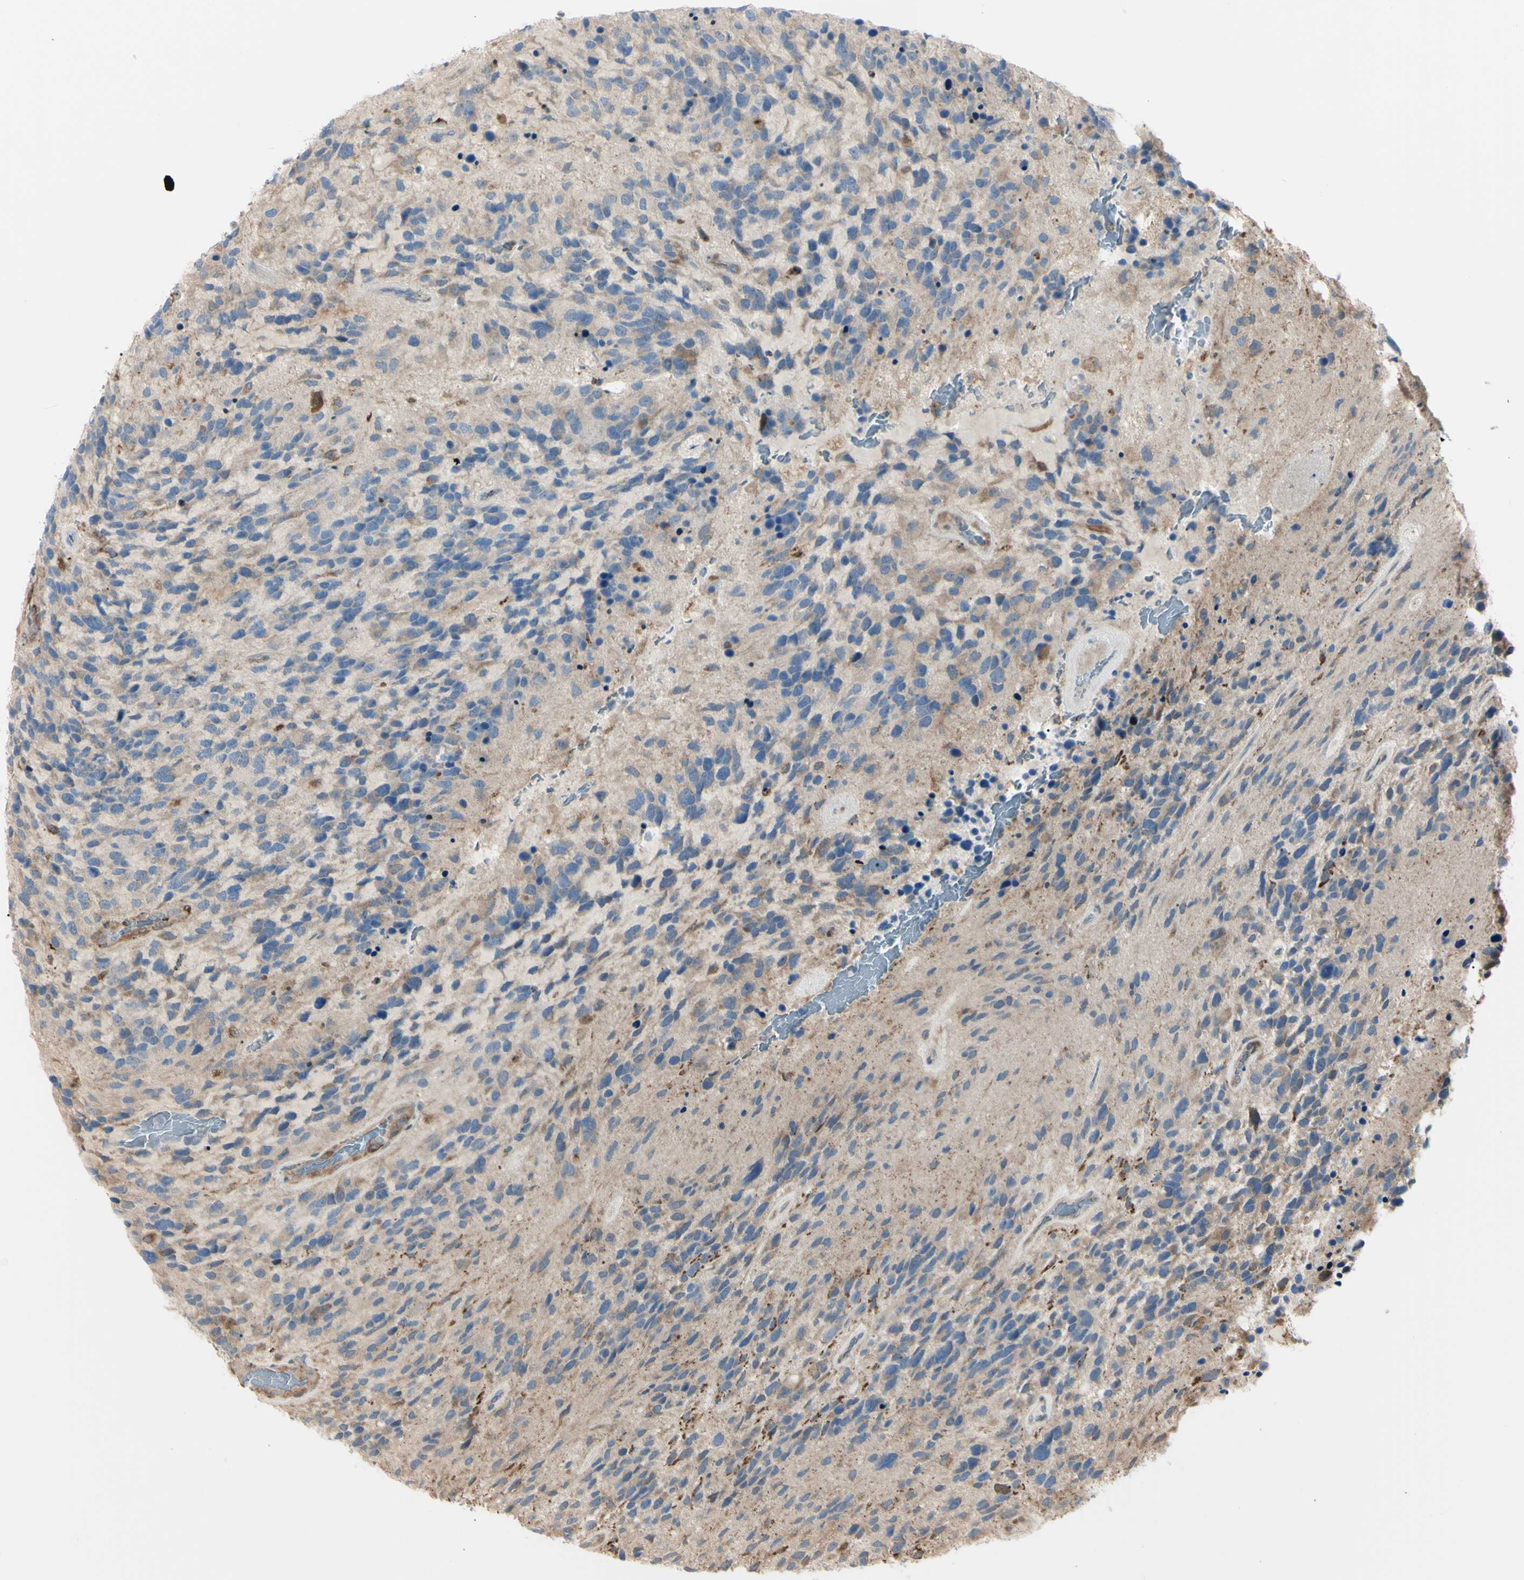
{"staining": {"intensity": "moderate", "quantity": "<25%", "location": "cytoplasmic/membranous"}, "tissue": "glioma", "cell_type": "Tumor cells", "image_type": "cancer", "snomed": [{"axis": "morphology", "description": "Glioma, malignant, High grade"}, {"axis": "topography", "description": "Brain"}], "caption": "IHC of human malignant high-grade glioma shows low levels of moderate cytoplasmic/membranous expression in about <25% of tumor cells. Using DAB (3,3'-diaminobenzidine) (brown) and hematoxylin (blue) stains, captured at high magnification using brightfield microscopy.", "gene": "EIF5A", "patient": {"sex": "female", "age": 58}}